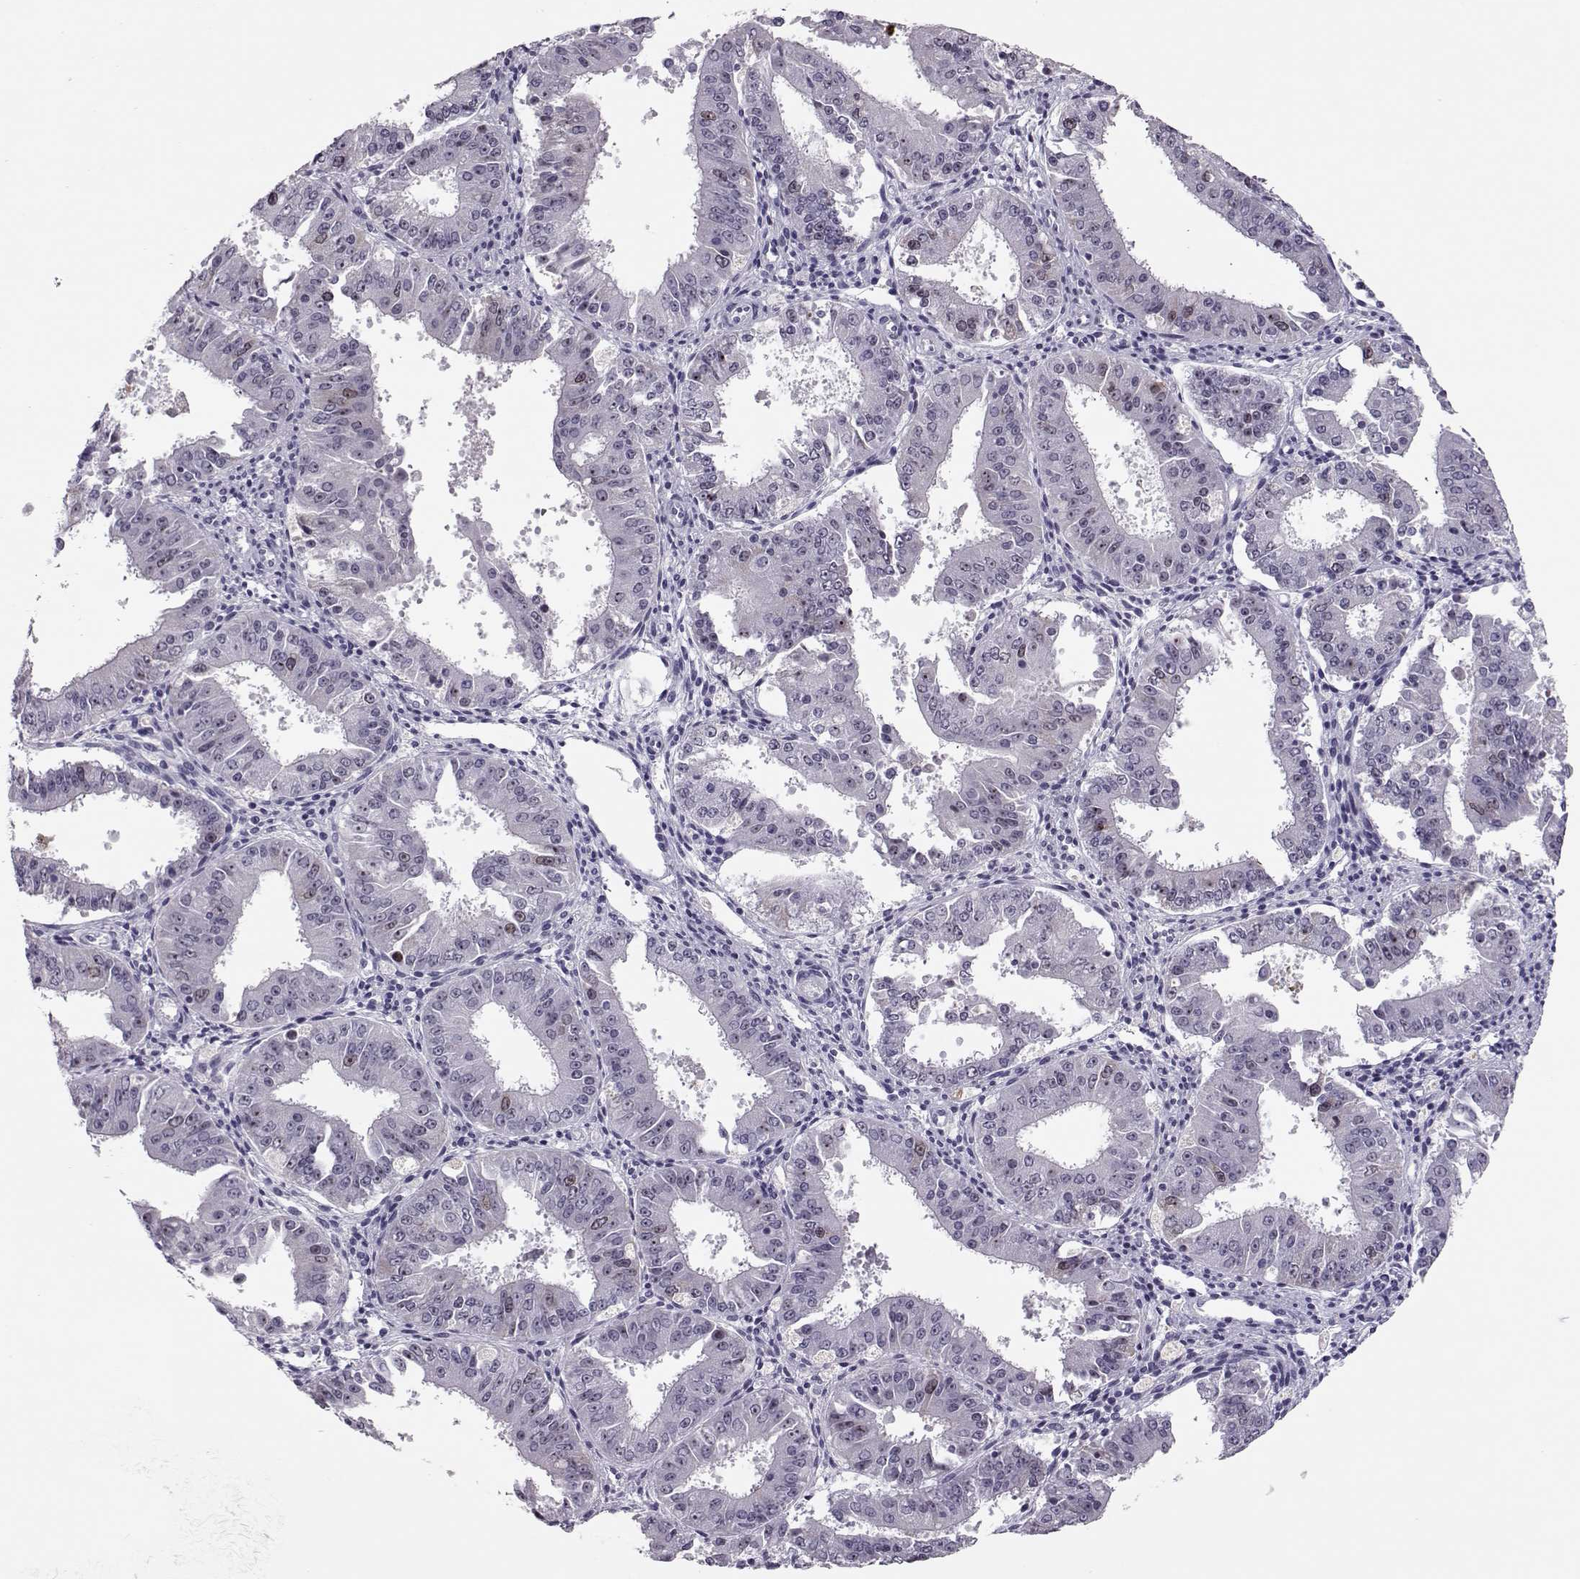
{"staining": {"intensity": "weak", "quantity": "<25%", "location": "nuclear"}, "tissue": "ovarian cancer", "cell_type": "Tumor cells", "image_type": "cancer", "snomed": [{"axis": "morphology", "description": "Carcinoma, endometroid"}, {"axis": "topography", "description": "Ovary"}], "caption": "Immunohistochemistry (IHC) micrograph of ovarian cancer (endometroid carcinoma) stained for a protein (brown), which reveals no expression in tumor cells.", "gene": "SGO1", "patient": {"sex": "female", "age": 42}}